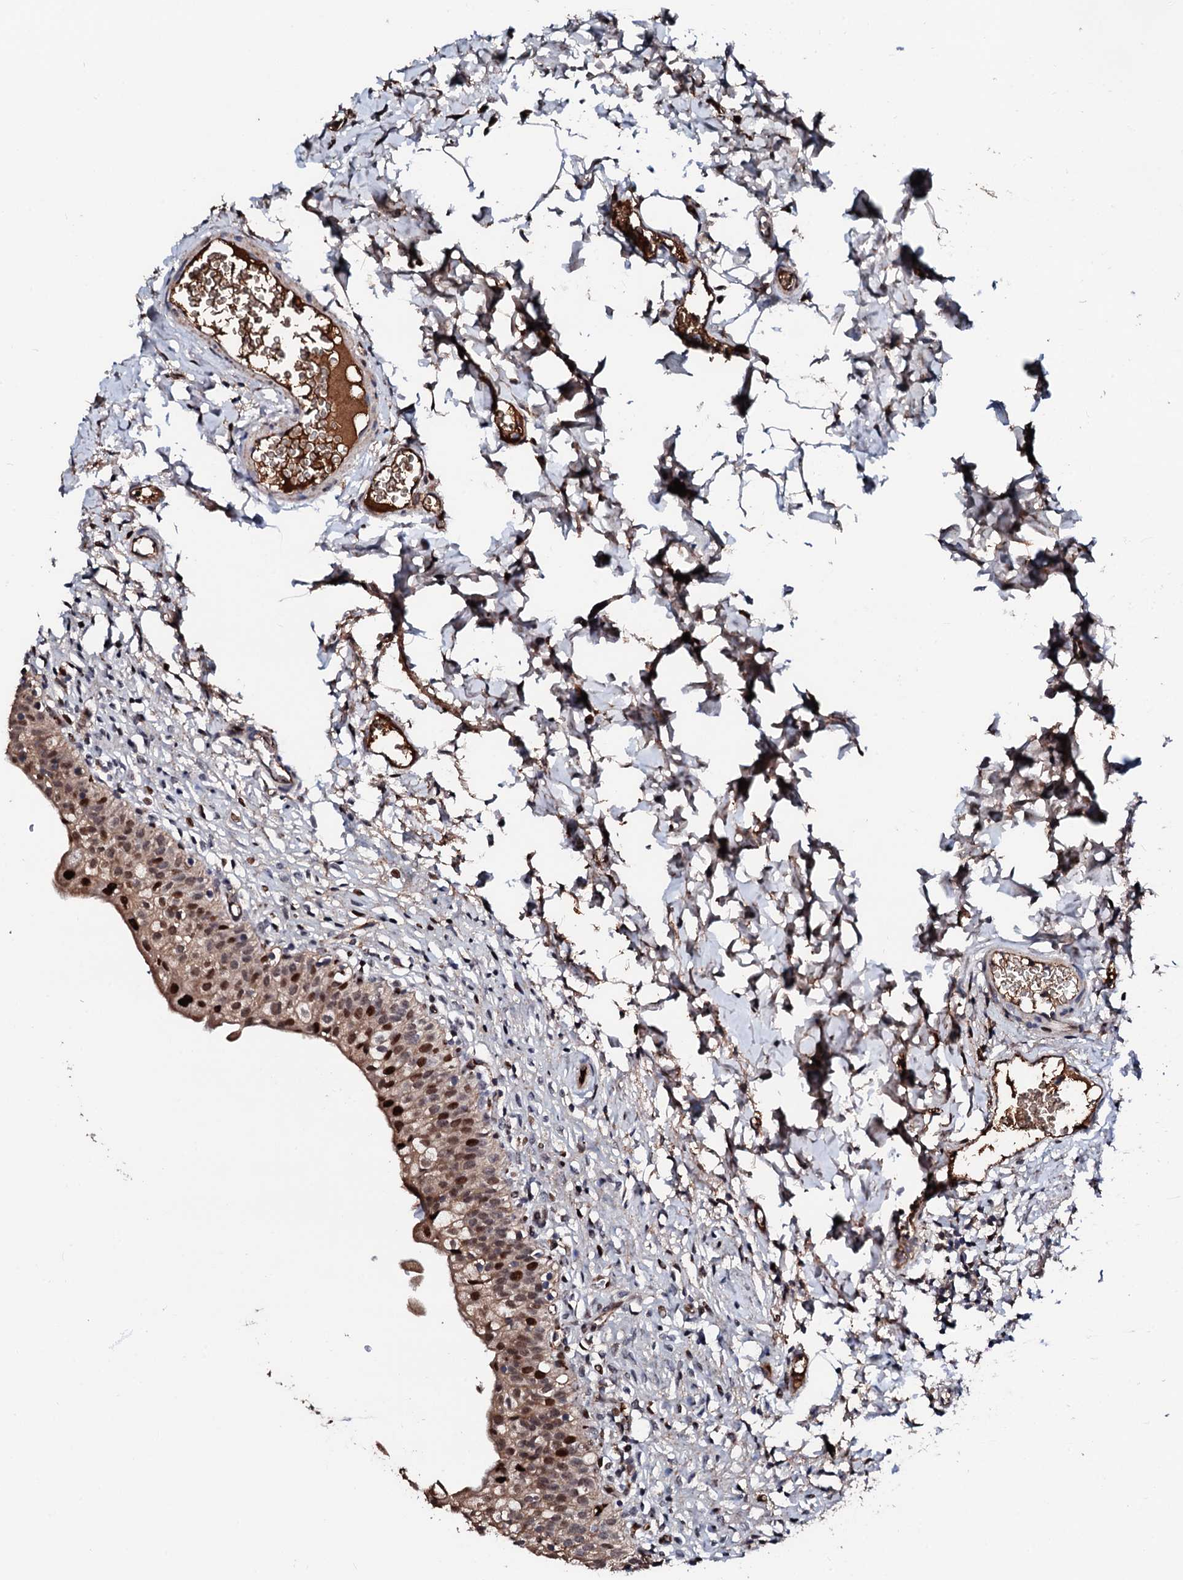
{"staining": {"intensity": "moderate", "quantity": "25%-75%", "location": "cytoplasmic/membranous,nuclear"}, "tissue": "urinary bladder", "cell_type": "Urothelial cells", "image_type": "normal", "snomed": [{"axis": "morphology", "description": "Normal tissue, NOS"}, {"axis": "topography", "description": "Urinary bladder"}], "caption": "High-magnification brightfield microscopy of benign urinary bladder stained with DAB (3,3'-diaminobenzidine) (brown) and counterstained with hematoxylin (blue). urothelial cells exhibit moderate cytoplasmic/membranous,nuclear staining is identified in about25%-75% of cells.", "gene": "KIF18A", "patient": {"sex": "male", "age": 55}}